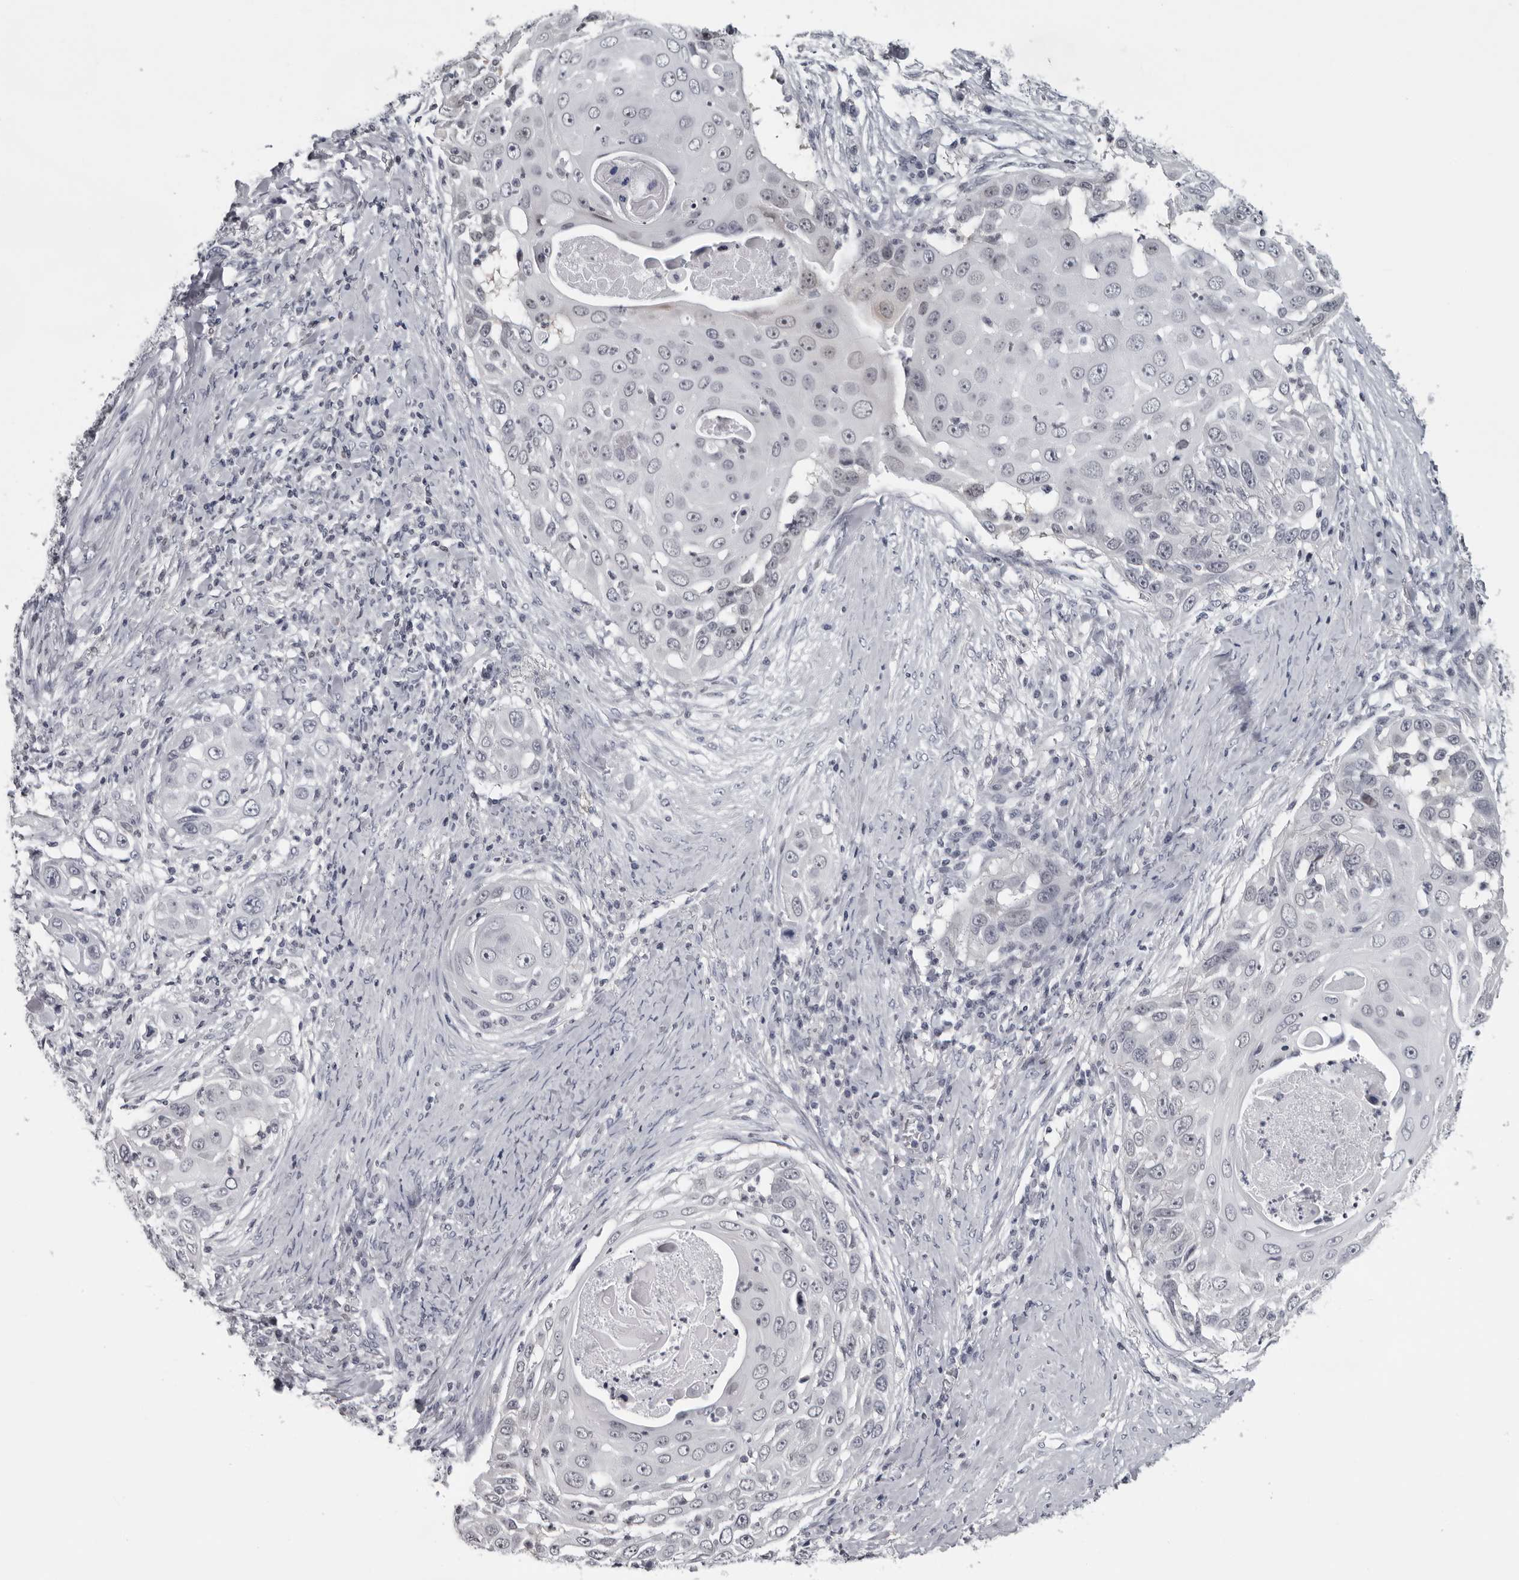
{"staining": {"intensity": "negative", "quantity": "none", "location": "none"}, "tissue": "skin cancer", "cell_type": "Tumor cells", "image_type": "cancer", "snomed": [{"axis": "morphology", "description": "Squamous cell carcinoma, NOS"}, {"axis": "topography", "description": "Skin"}], "caption": "The immunohistochemistry histopathology image has no significant positivity in tumor cells of skin cancer (squamous cell carcinoma) tissue.", "gene": "LZIC", "patient": {"sex": "female", "age": 44}}